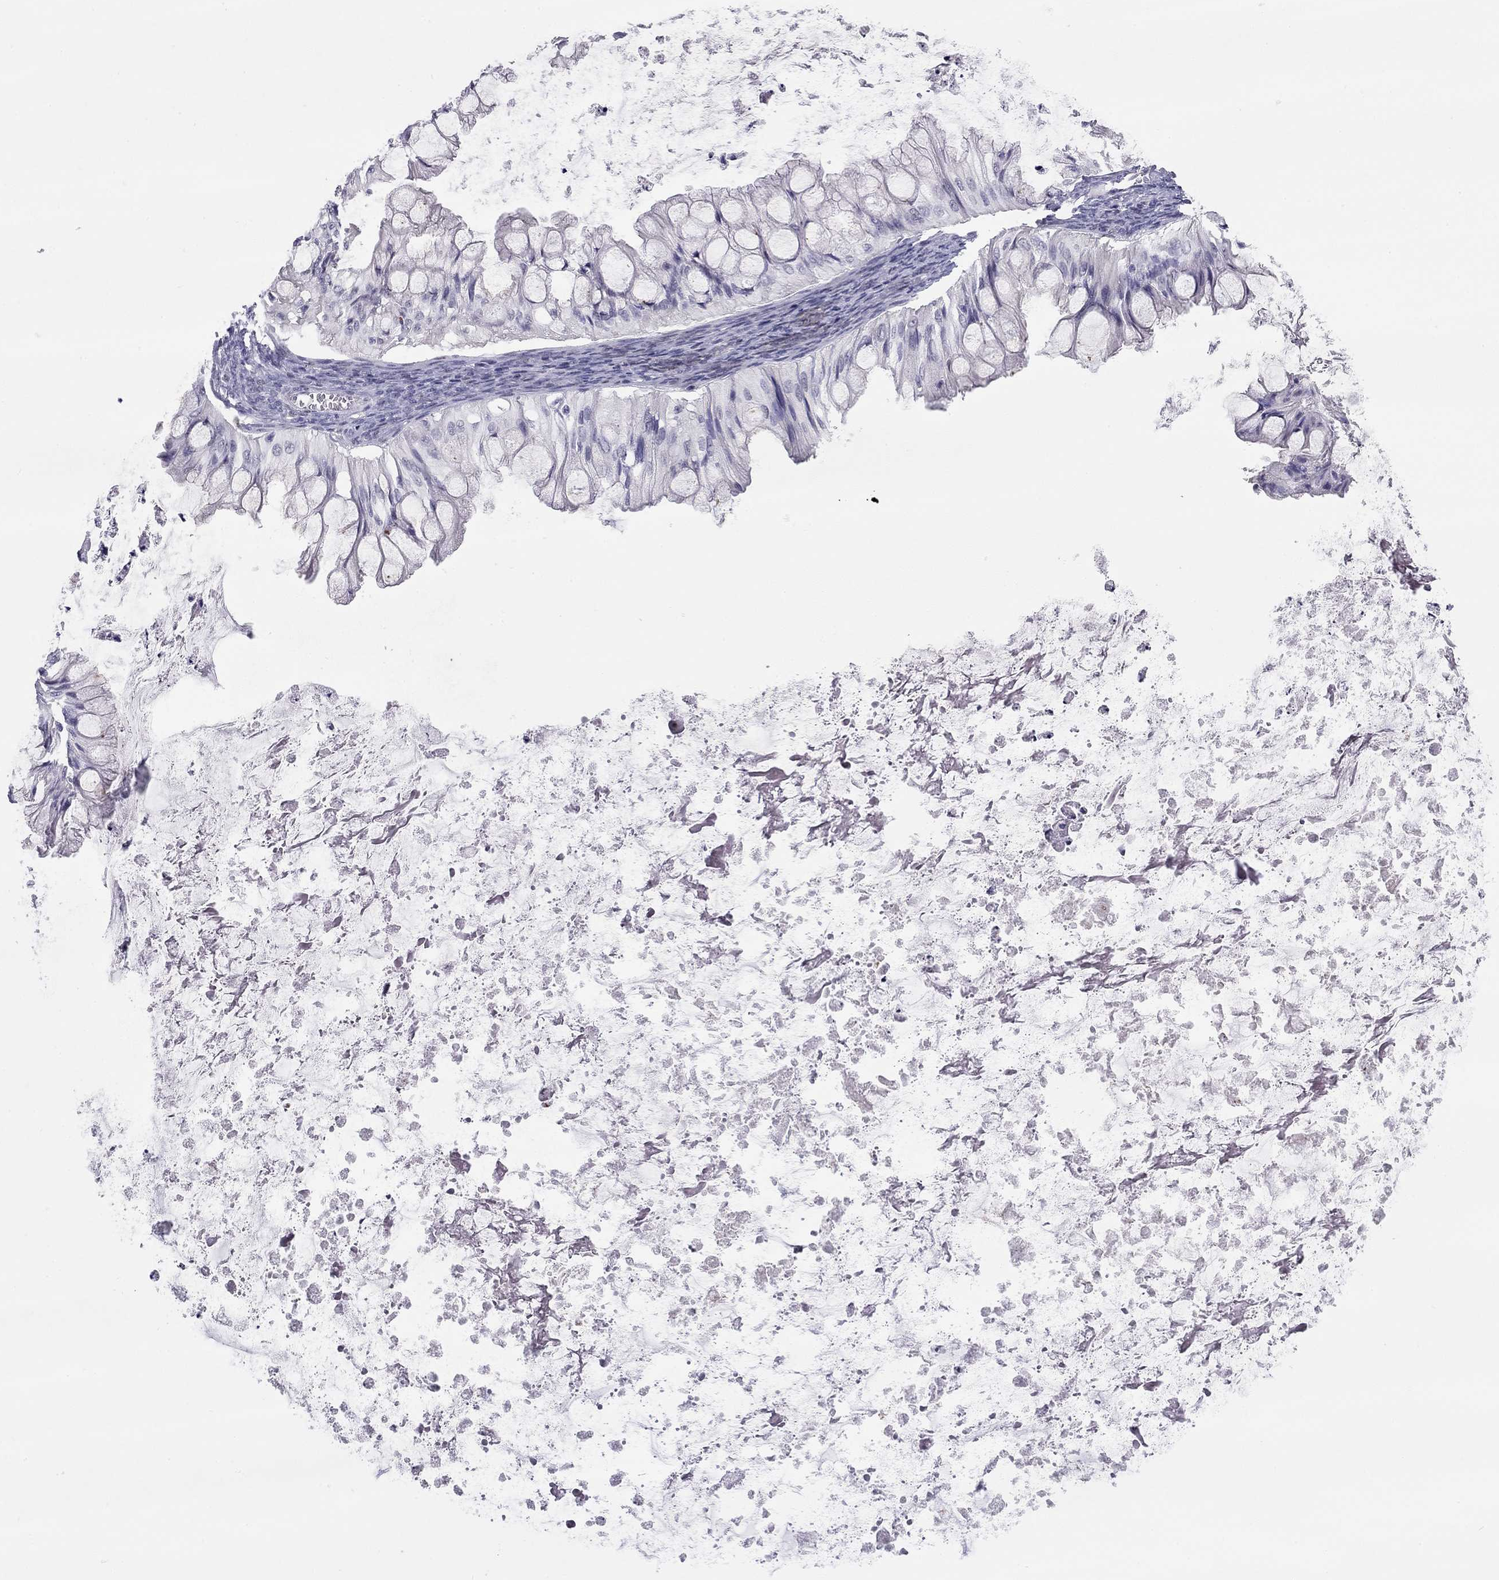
{"staining": {"intensity": "negative", "quantity": "none", "location": "none"}, "tissue": "ovarian cancer", "cell_type": "Tumor cells", "image_type": "cancer", "snomed": [{"axis": "morphology", "description": "Cystadenocarcinoma, mucinous, NOS"}, {"axis": "topography", "description": "Ovary"}], "caption": "The micrograph shows no significant positivity in tumor cells of mucinous cystadenocarcinoma (ovarian).", "gene": "DOT1L", "patient": {"sex": "female", "age": 57}}